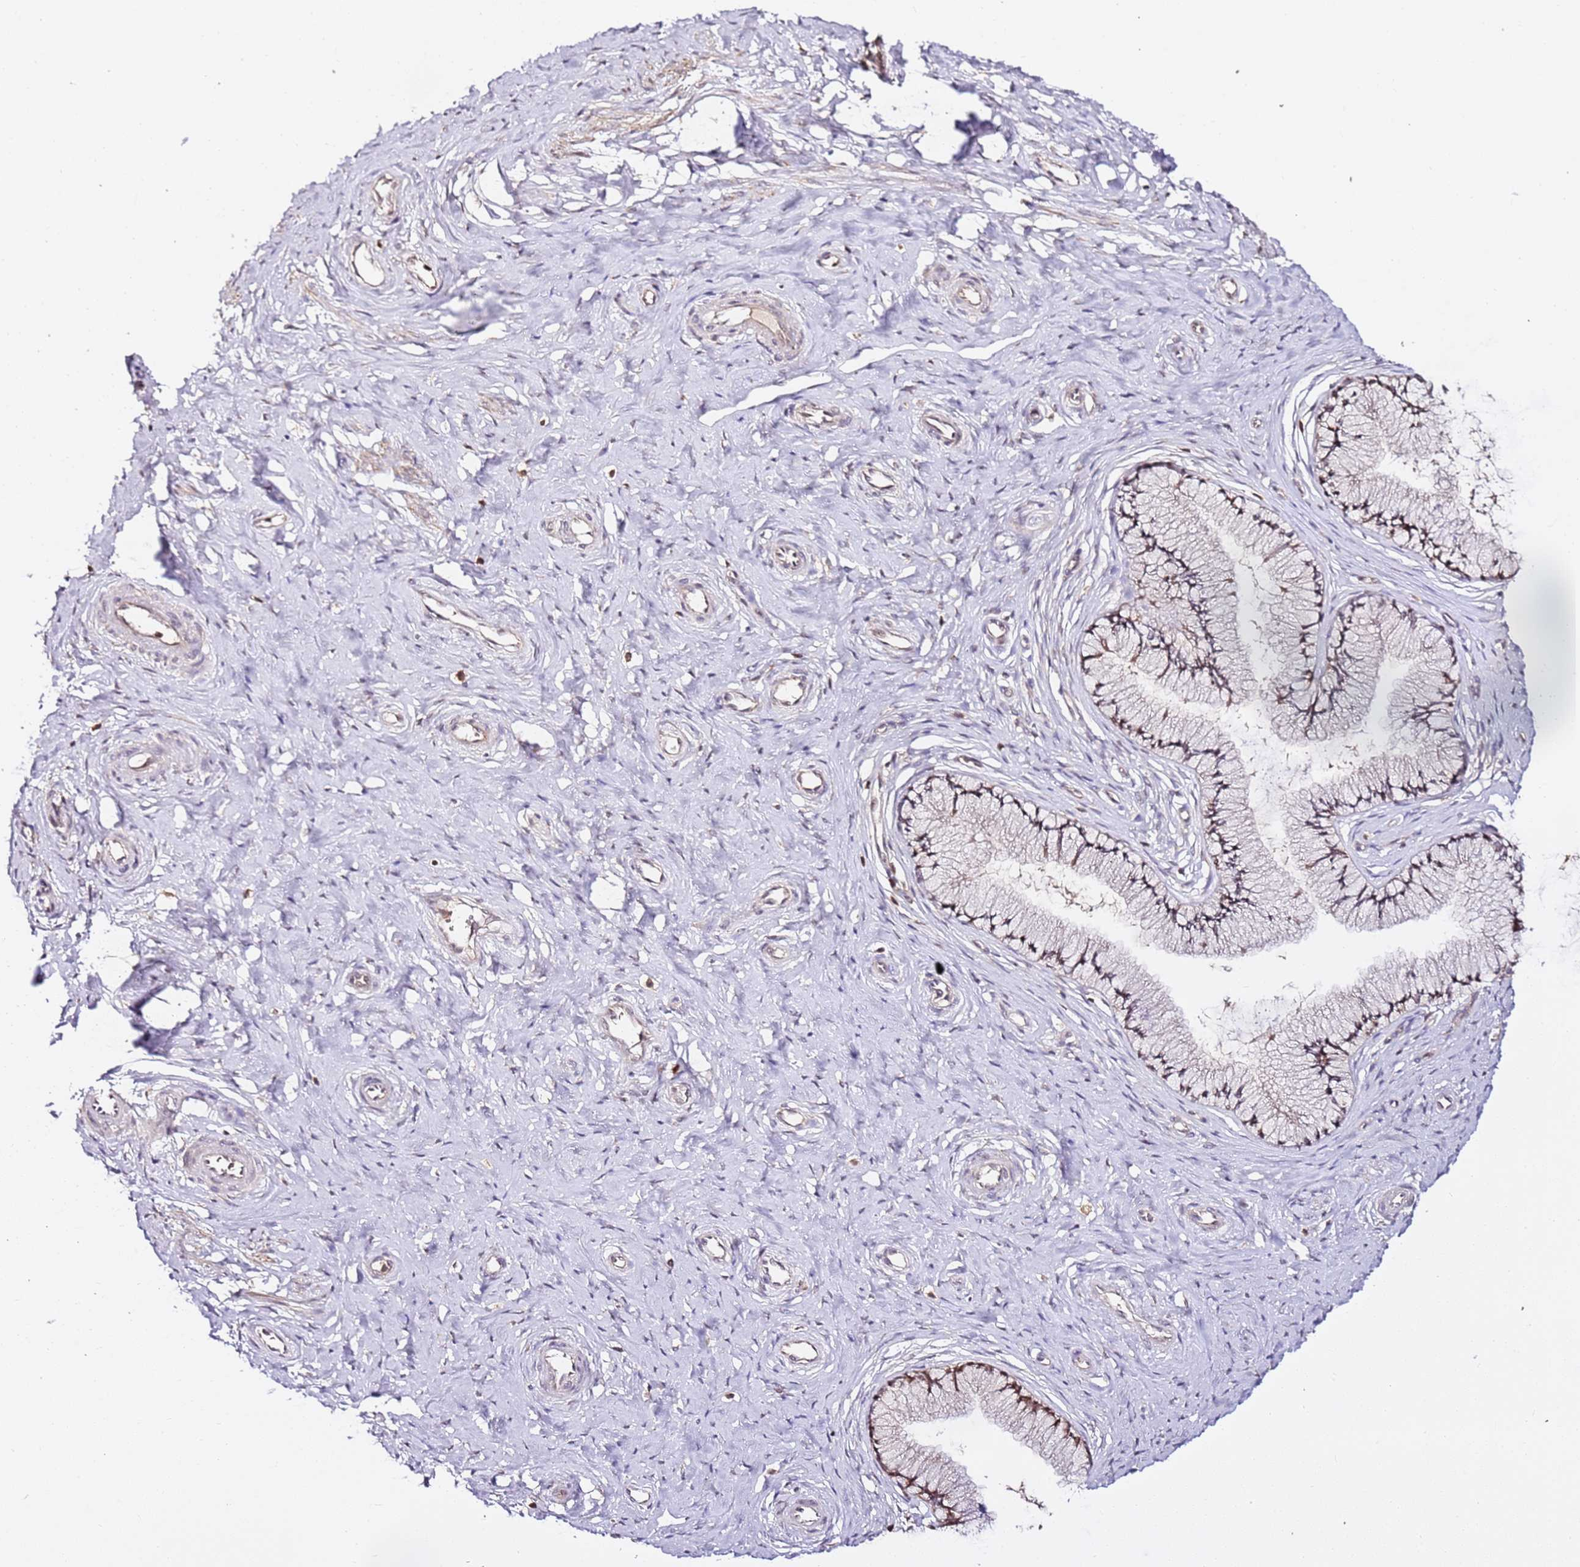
{"staining": {"intensity": "moderate", "quantity": "25%-75%", "location": "cytoplasmic/membranous,nuclear"}, "tissue": "cervix", "cell_type": "Glandular cells", "image_type": "normal", "snomed": [{"axis": "morphology", "description": "Normal tissue, NOS"}, {"axis": "topography", "description": "Cervix"}], "caption": "Approximately 25%-75% of glandular cells in normal cervix display moderate cytoplasmic/membranous,nuclear protein positivity as visualized by brown immunohistochemical staining.", "gene": "OR5V1", "patient": {"sex": "female", "age": 36}}